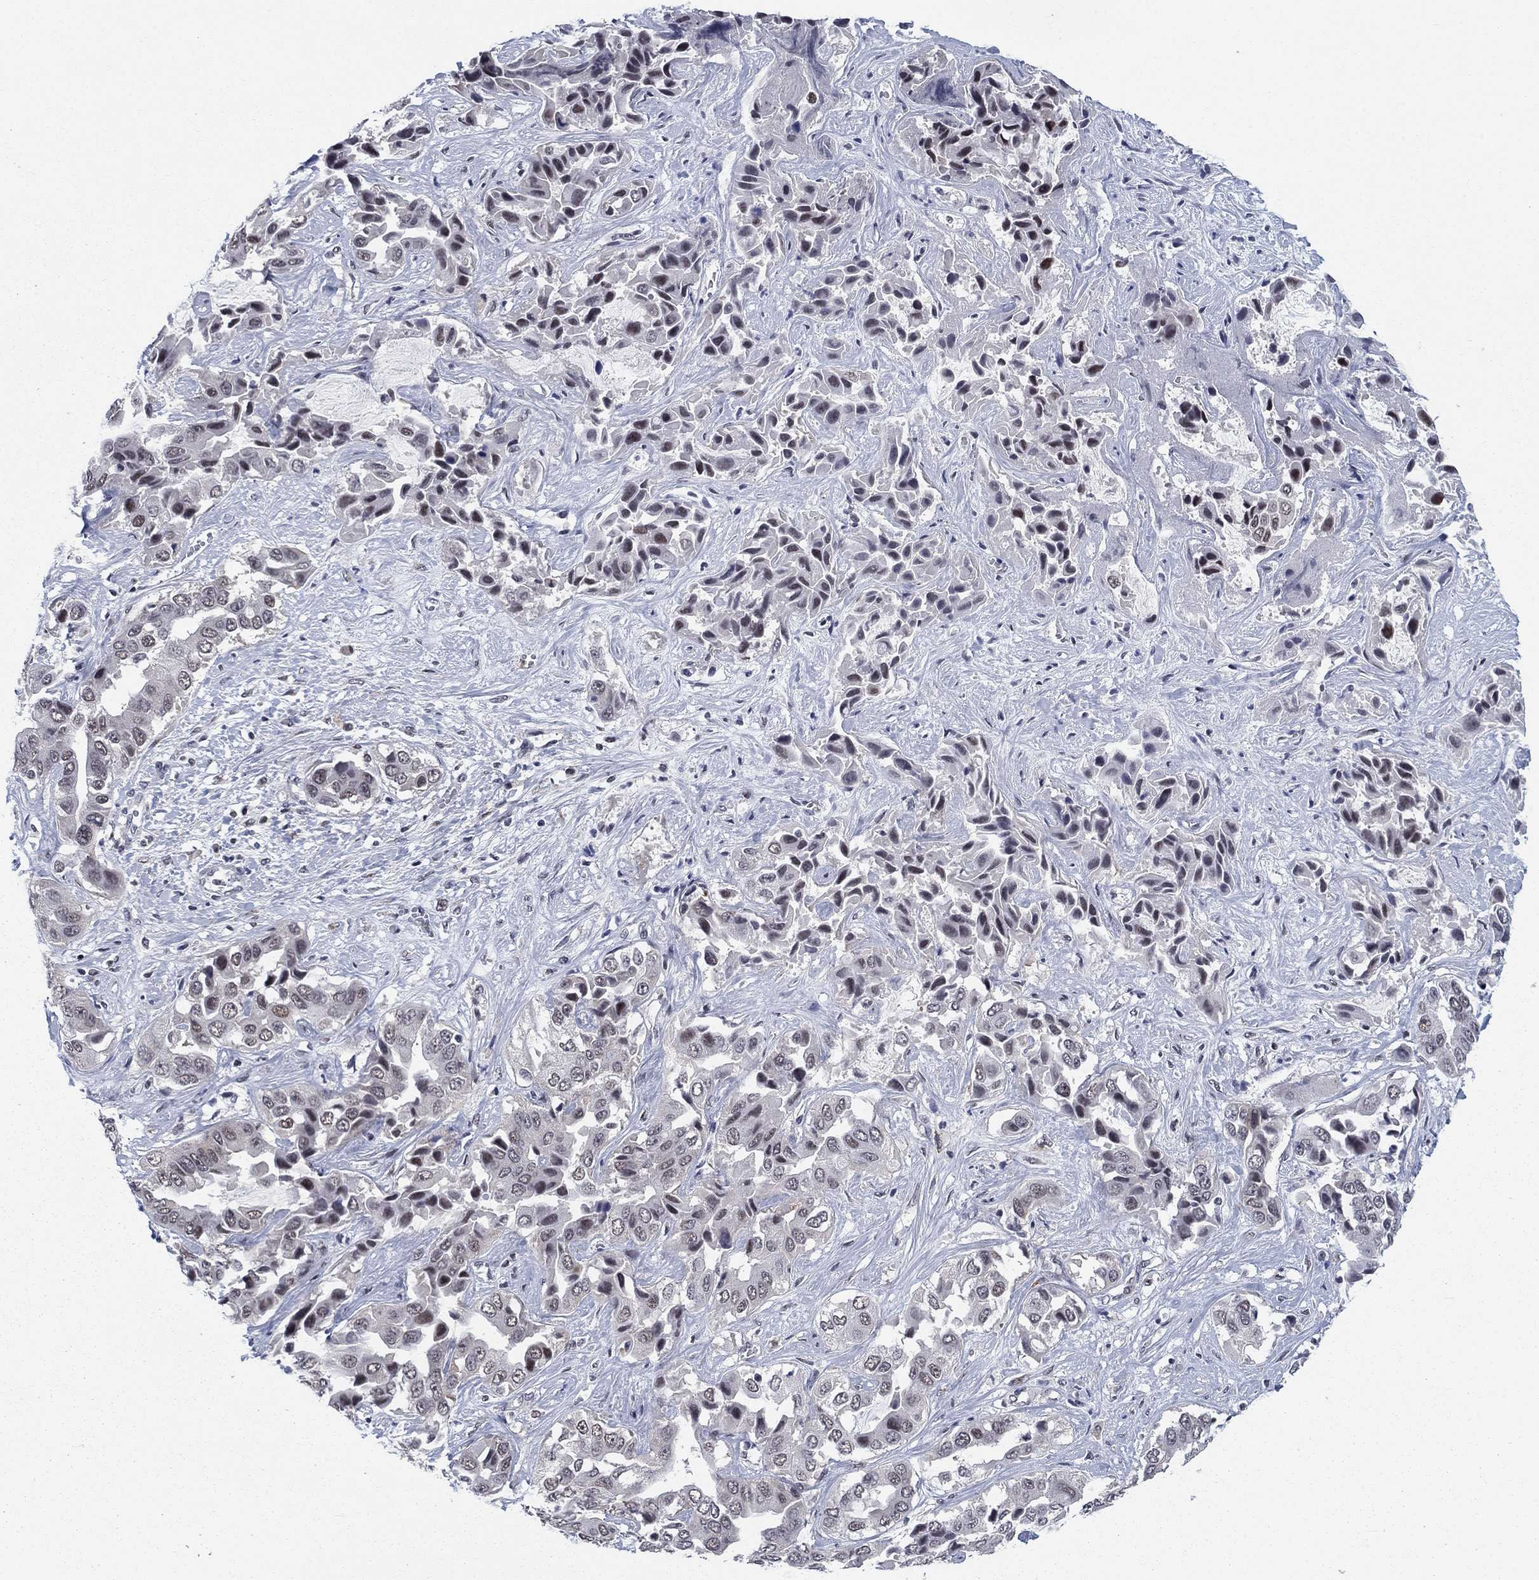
{"staining": {"intensity": "strong", "quantity": "25%-75%", "location": "nuclear"}, "tissue": "liver cancer", "cell_type": "Tumor cells", "image_type": "cancer", "snomed": [{"axis": "morphology", "description": "Cholangiocarcinoma"}, {"axis": "topography", "description": "Liver"}], "caption": "This is an image of immunohistochemistry staining of liver cancer (cholangiocarcinoma), which shows strong positivity in the nuclear of tumor cells.", "gene": "RPRD1B", "patient": {"sex": "female", "age": 52}}